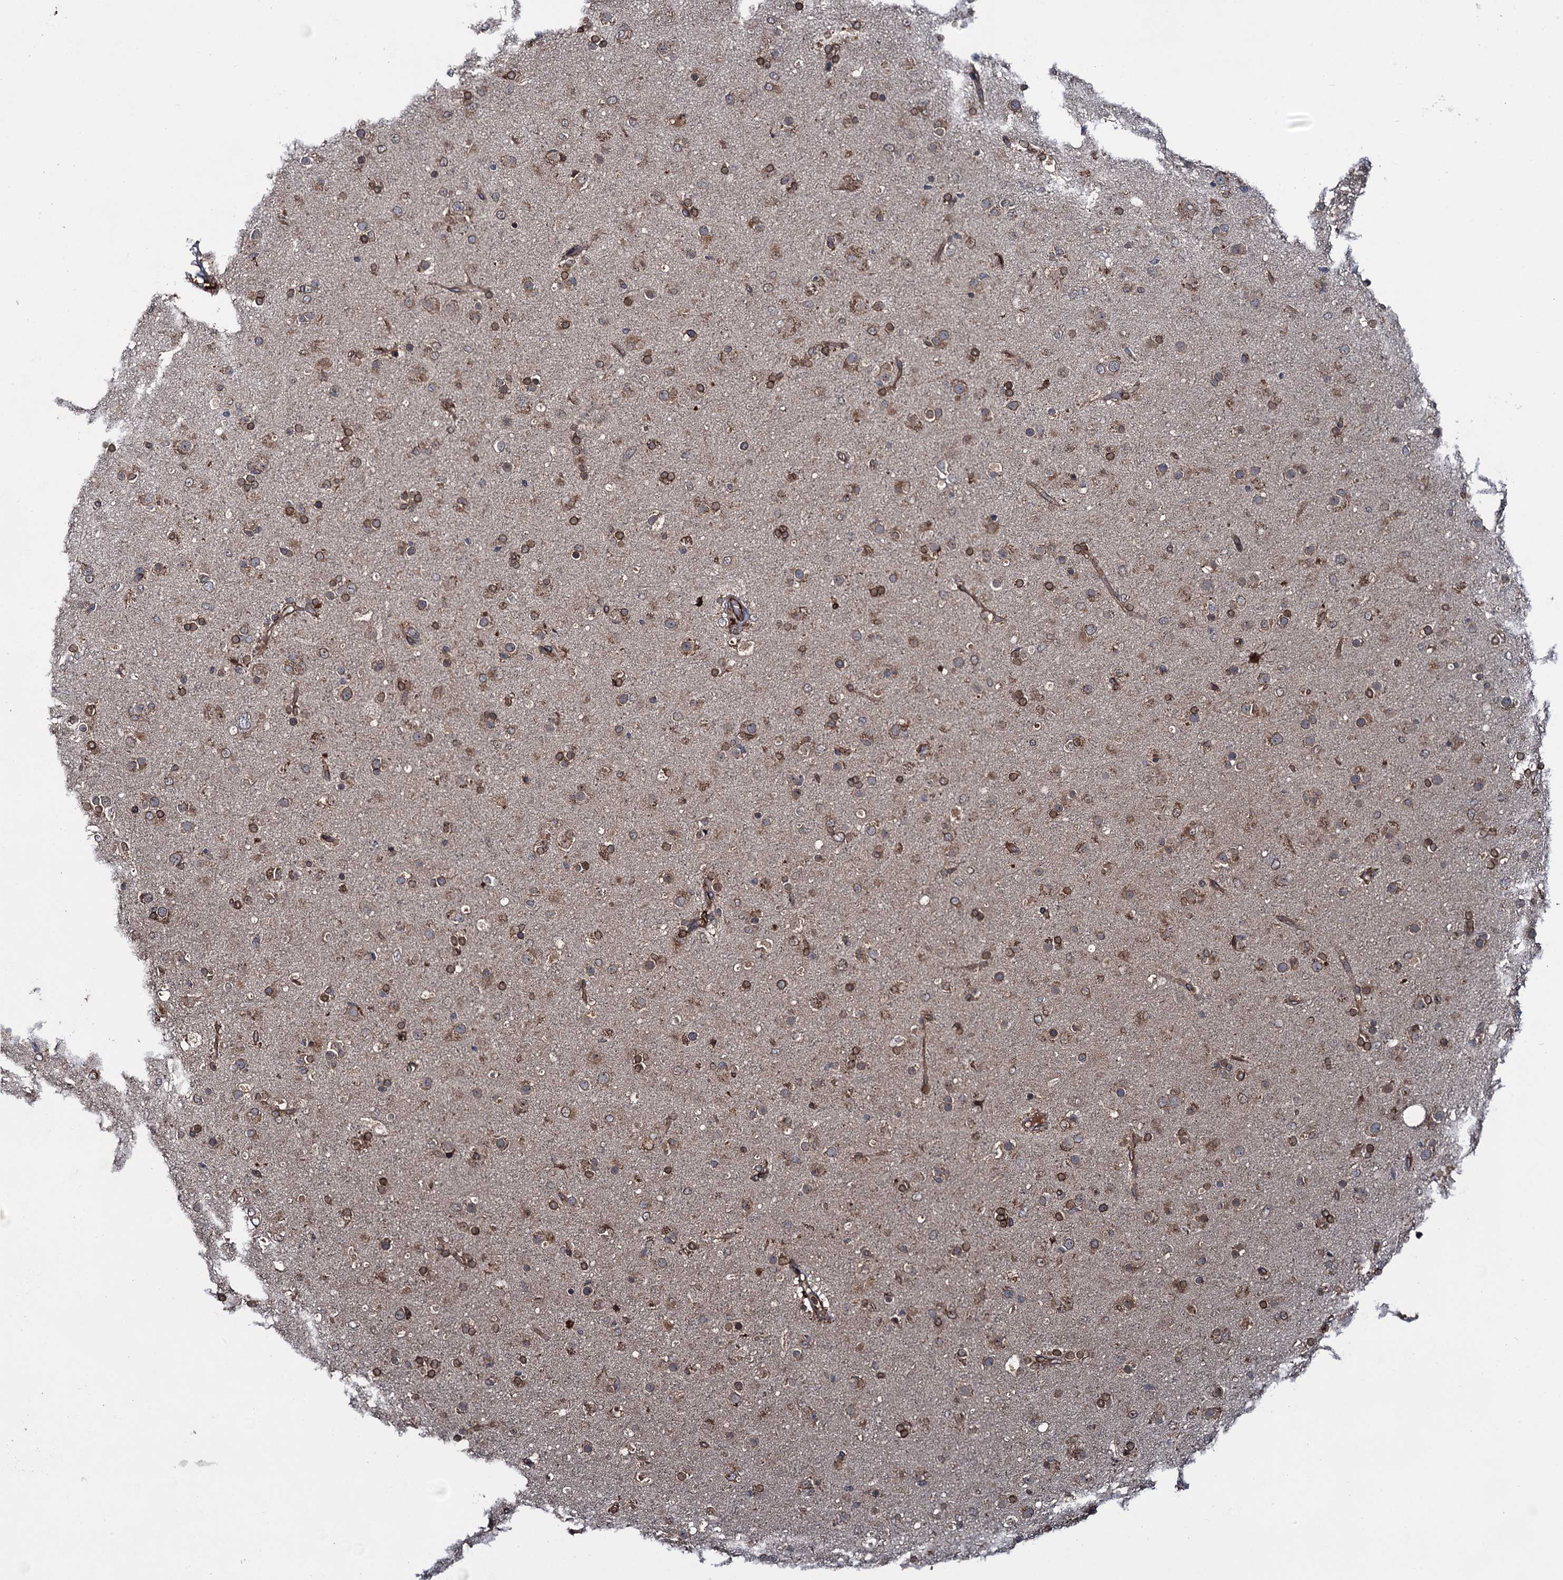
{"staining": {"intensity": "moderate", "quantity": ">75%", "location": "cytoplasmic/membranous"}, "tissue": "glioma", "cell_type": "Tumor cells", "image_type": "cancer", "snomed": [{"axis": "morphology", "description": "Glioma, malignant, Low grade"}, {"axis": "topography", "description": "Brain"}], "caption": "An image showing moderate cytoplasmic/membranous positivity in about >75% of tumor cells in glioma, as visualized by brown immunohistochemical staining.", "gene": "EVX2", "patient": {"sex": "male", "age": 65}}